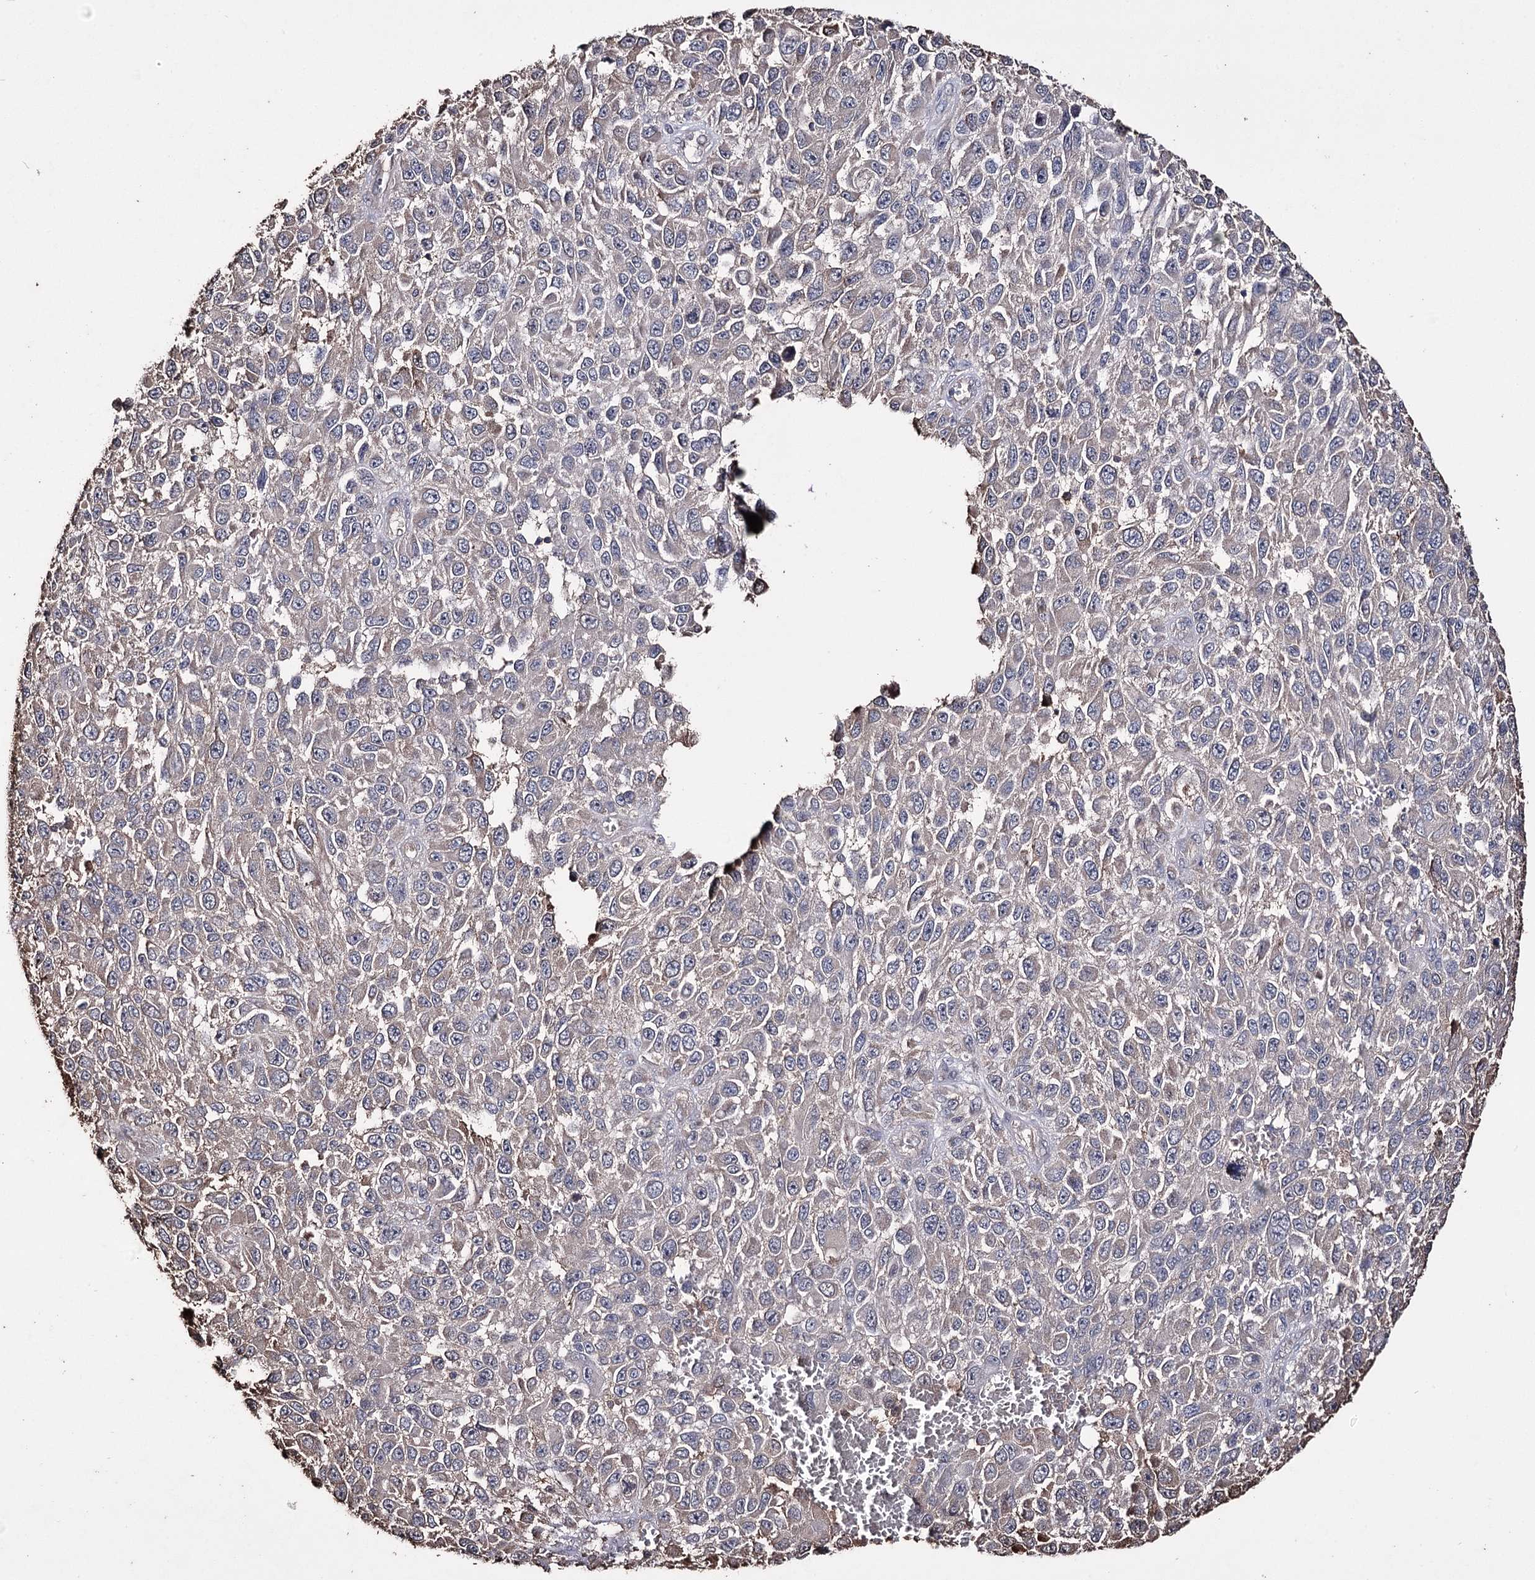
{"staining": {"intensity": "negative", "quantity": "none", "location": "none"}, "tissue": "melanoma", "cell_type": "Tumor cells", "image_type": "cancer", "snomed": [{"axis": "morphology", "description": "Normal tissue, NOS"}, {"axis": "morphology", "description": "Malignant melanoma, NOS"}, {"axis": "topography", "description": "Skin"}], "caption": "A high-resolution image shows immunohistochemistry staining of melanoma, which reveals no significant positivity in tumor cells.", "gene": "ZNF662", "patient": {"sex": "female", "age": 96}}